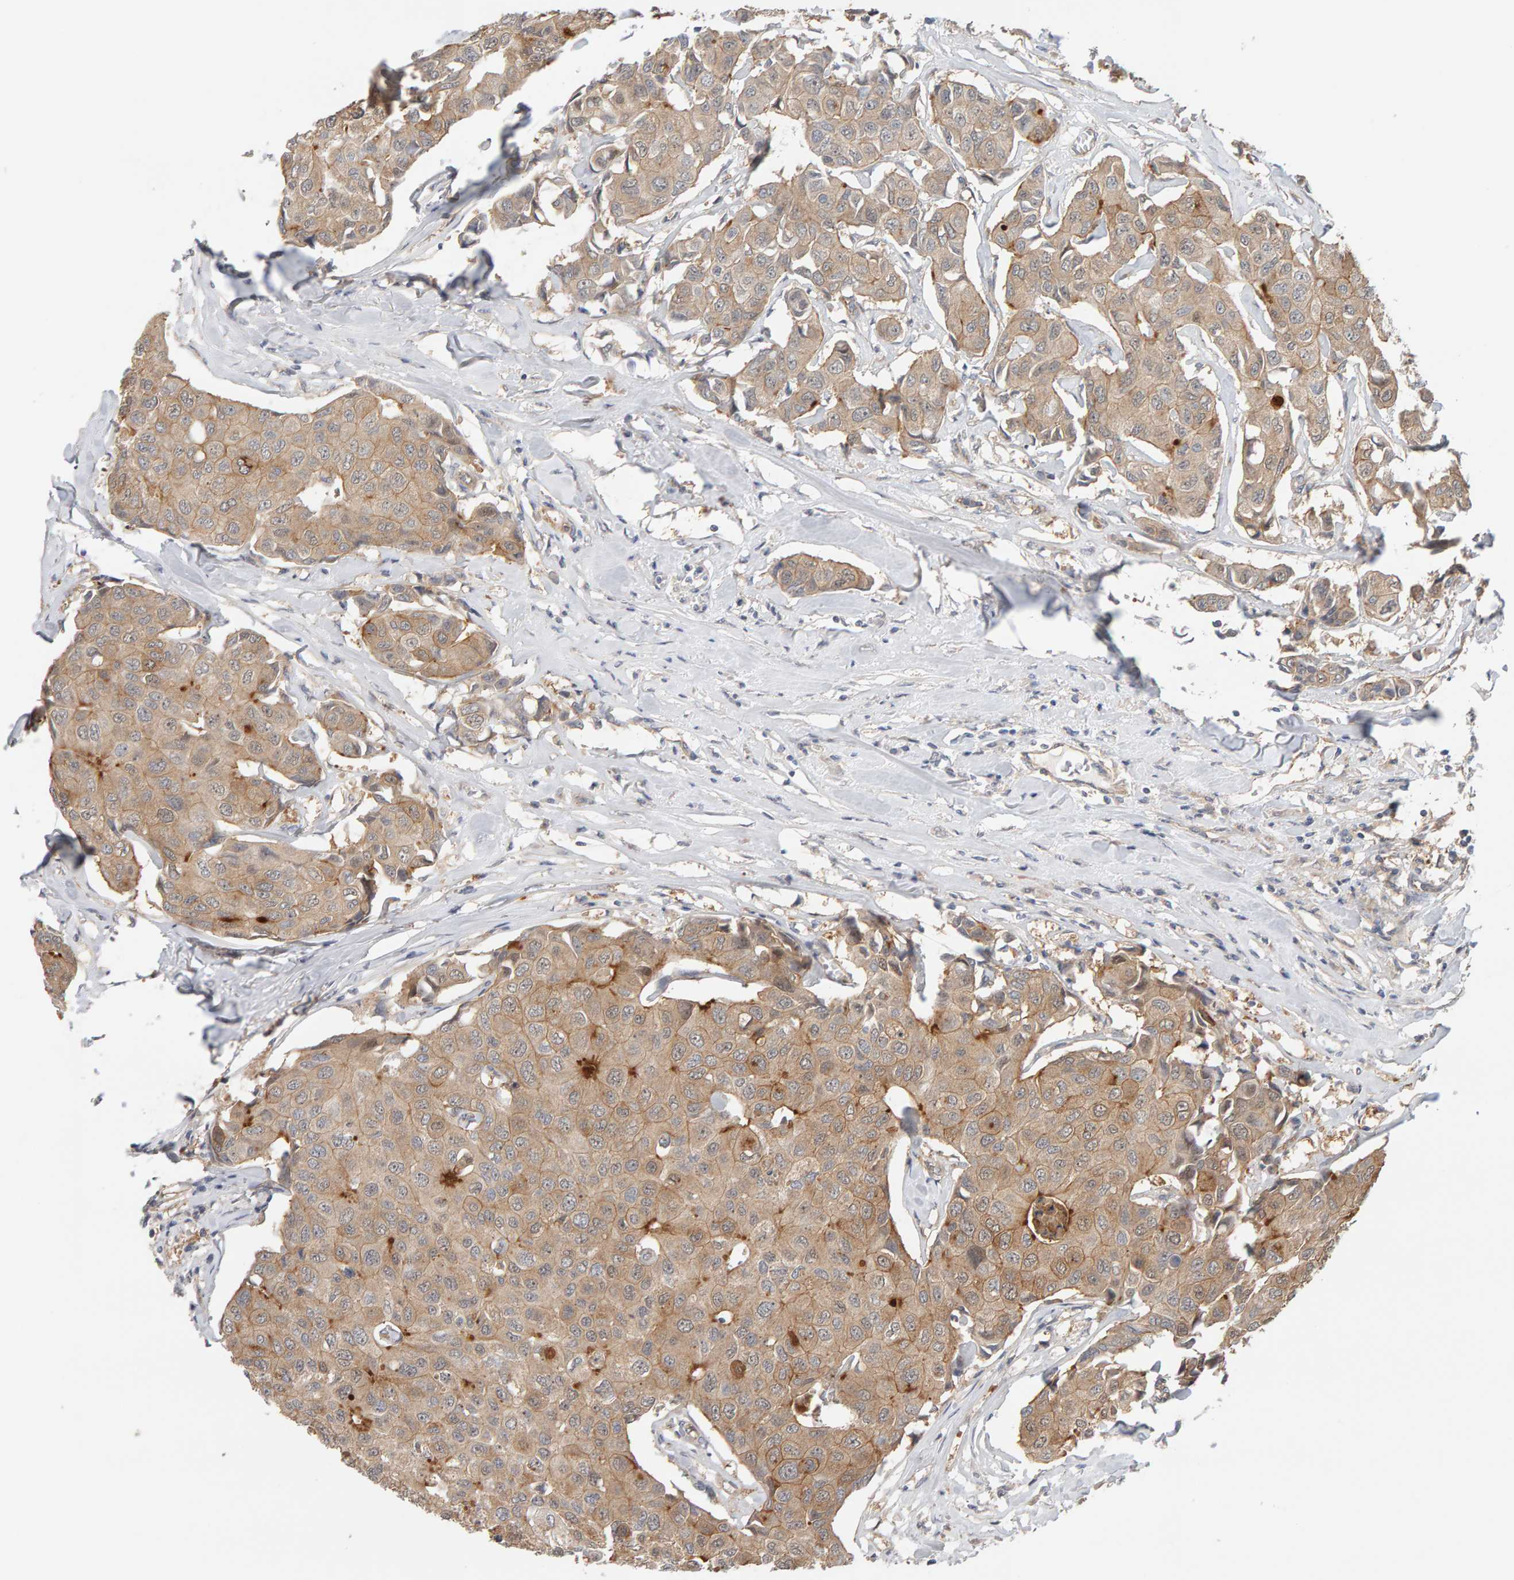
{"staining": {"intensity": "weak", "quantity": ">75%", "location": "cytoplasmic/membranous"}, "tissue": "breast cancer", "cell_type": "Tumor cells", "image_type": "cancer", "snomed": [{"axis": "morphology", "description": "Duct carcinoma"}, {"axis": "topography", "description": "Breast"}], "caption": "Breast cancer stained with a protein marker shows weak staining in tumor cells.", "gene": "PPP1R16A", "patient": {"sex": "female", "age": 80}}